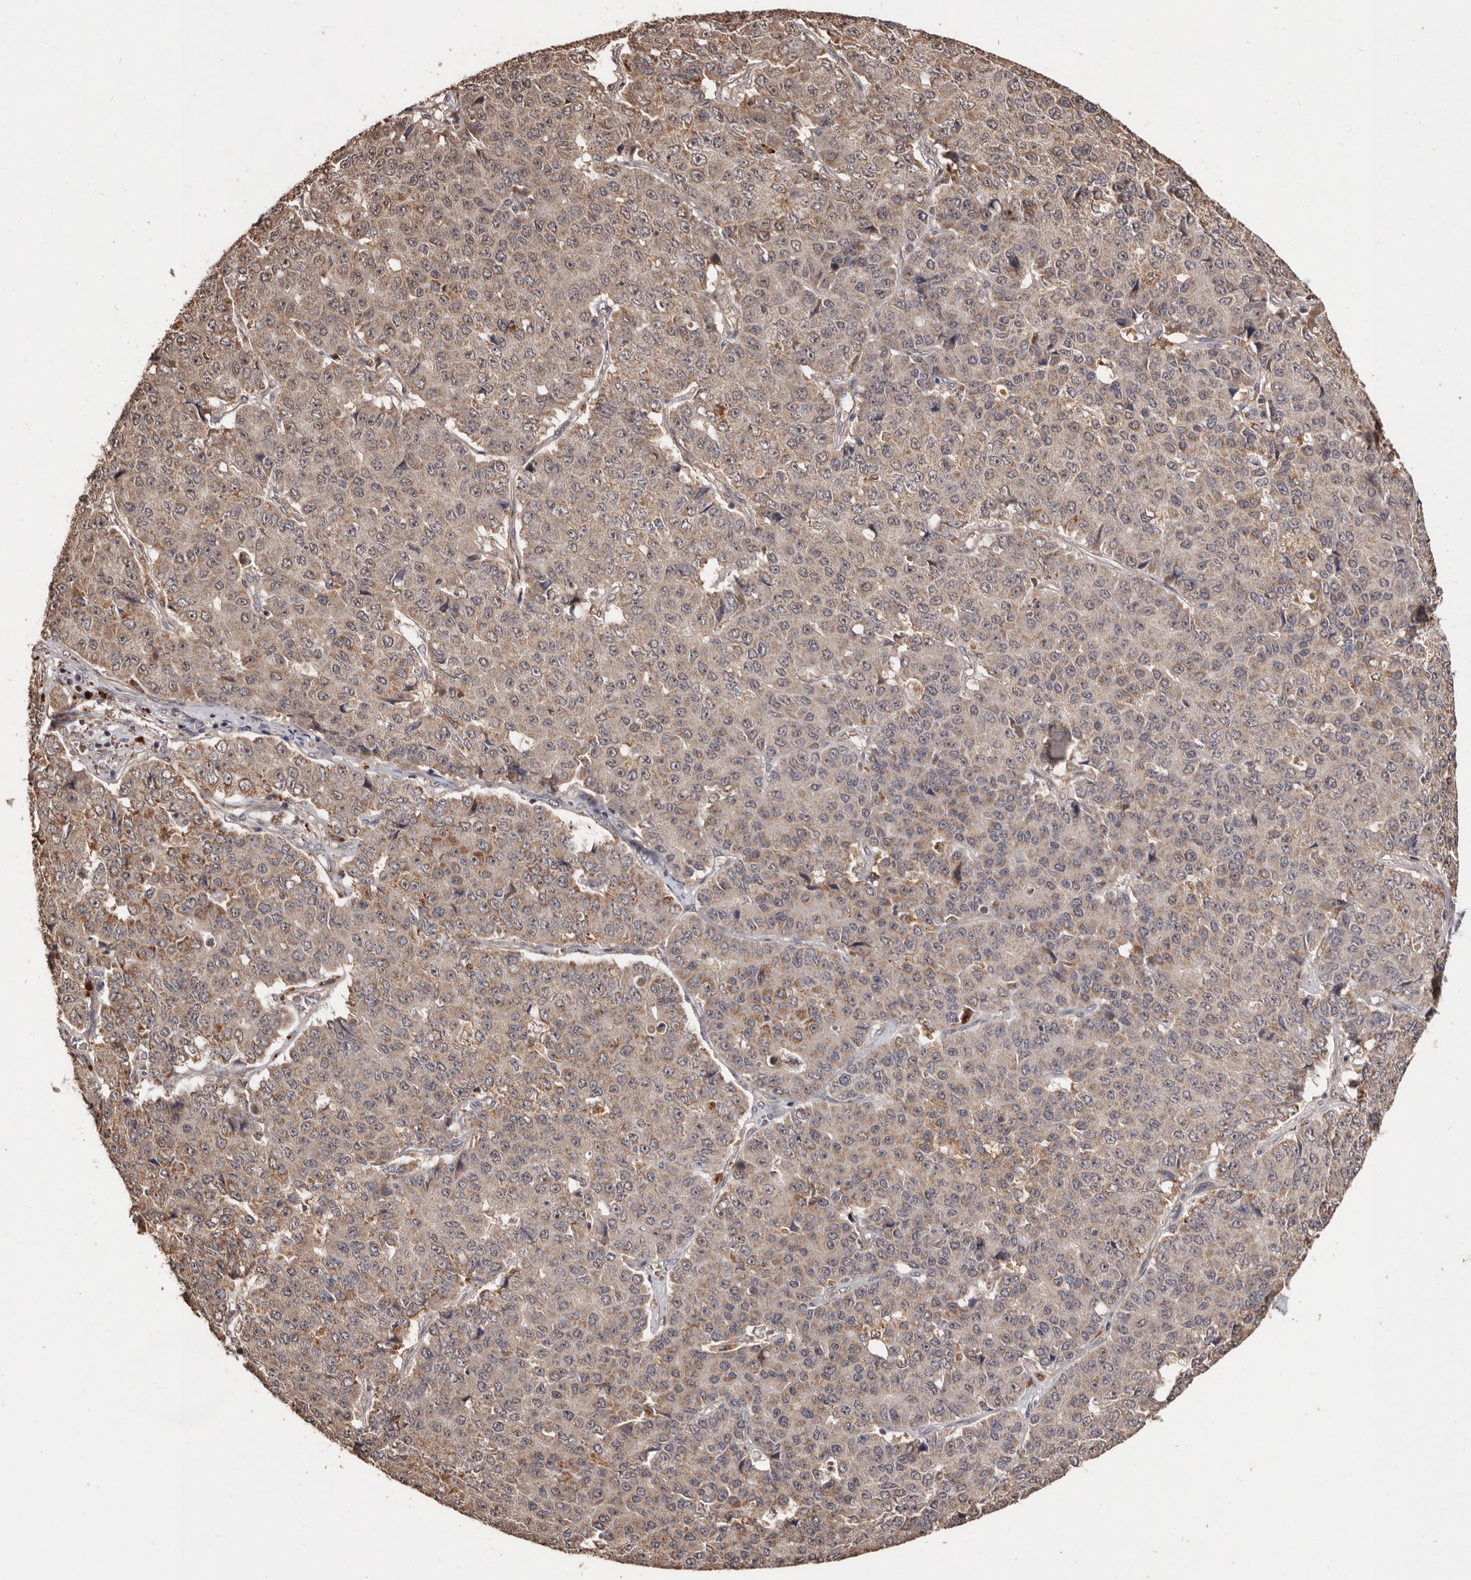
{"staining": {"intensity": "weak", "quantity": ">75%", "location": "cytoplasmic/membranous"}, "tissue": "pancreatic cancer", "cell_type": "Tumor cells", "image_type": "cancer", "snomed": [{"axis": "morphology", "description": "Adenocarcinoma, NOS"}, {"axis": "topography", "description": "Pancreas"}], "caption": "Pancreatic cancer (adenocarcinoma) stained with DAB immunohistochemistry (IHC) exhibits low levels of weak cytoplasmic/membranous staining in about >75% of tumor cells. (DAB (3,3'-diaminobenzidine) = brown stain, brightfield microscopy at high magnification).", "gene": "AKAP7", "patient": {"sex": "male", "age": 50}}